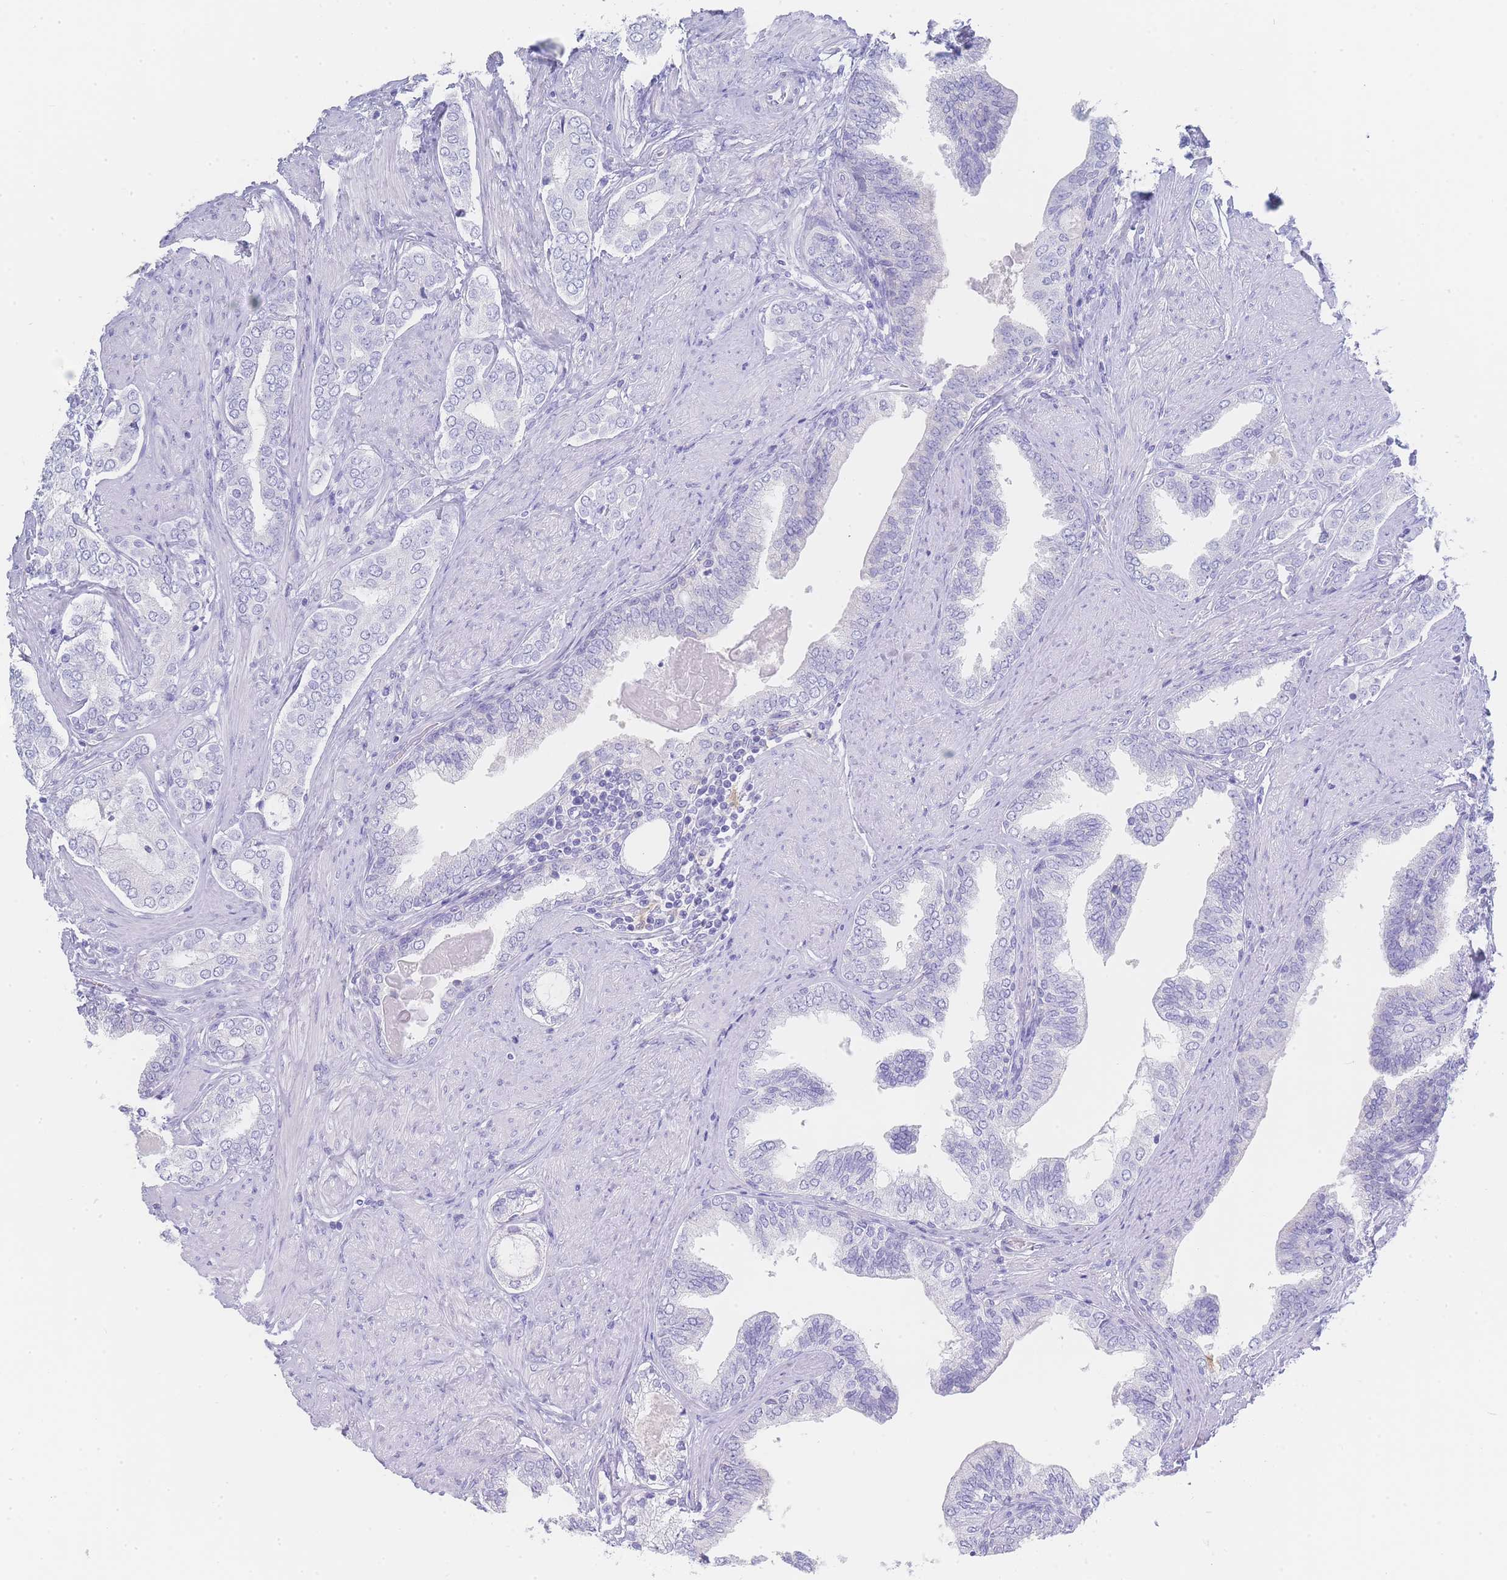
{"staining": {"intensity": "negative", "quantity": "none", "location": "none"}, "tissue": "prostate cancer", "cell_type": "Tumor cells", "image_type": "cancer", "snomed": [{"axis": "morphology", "description": "Adenocarcinoma, High grade"}, {"axis": "topography", "description": "Prostate"}], "caption": "DAB immunohistochemical staining of prostate cancer reveals no significant staining in tumor cells.", "gene": "LZTFL1", "patient": {"sex": "male", "age": 71}}